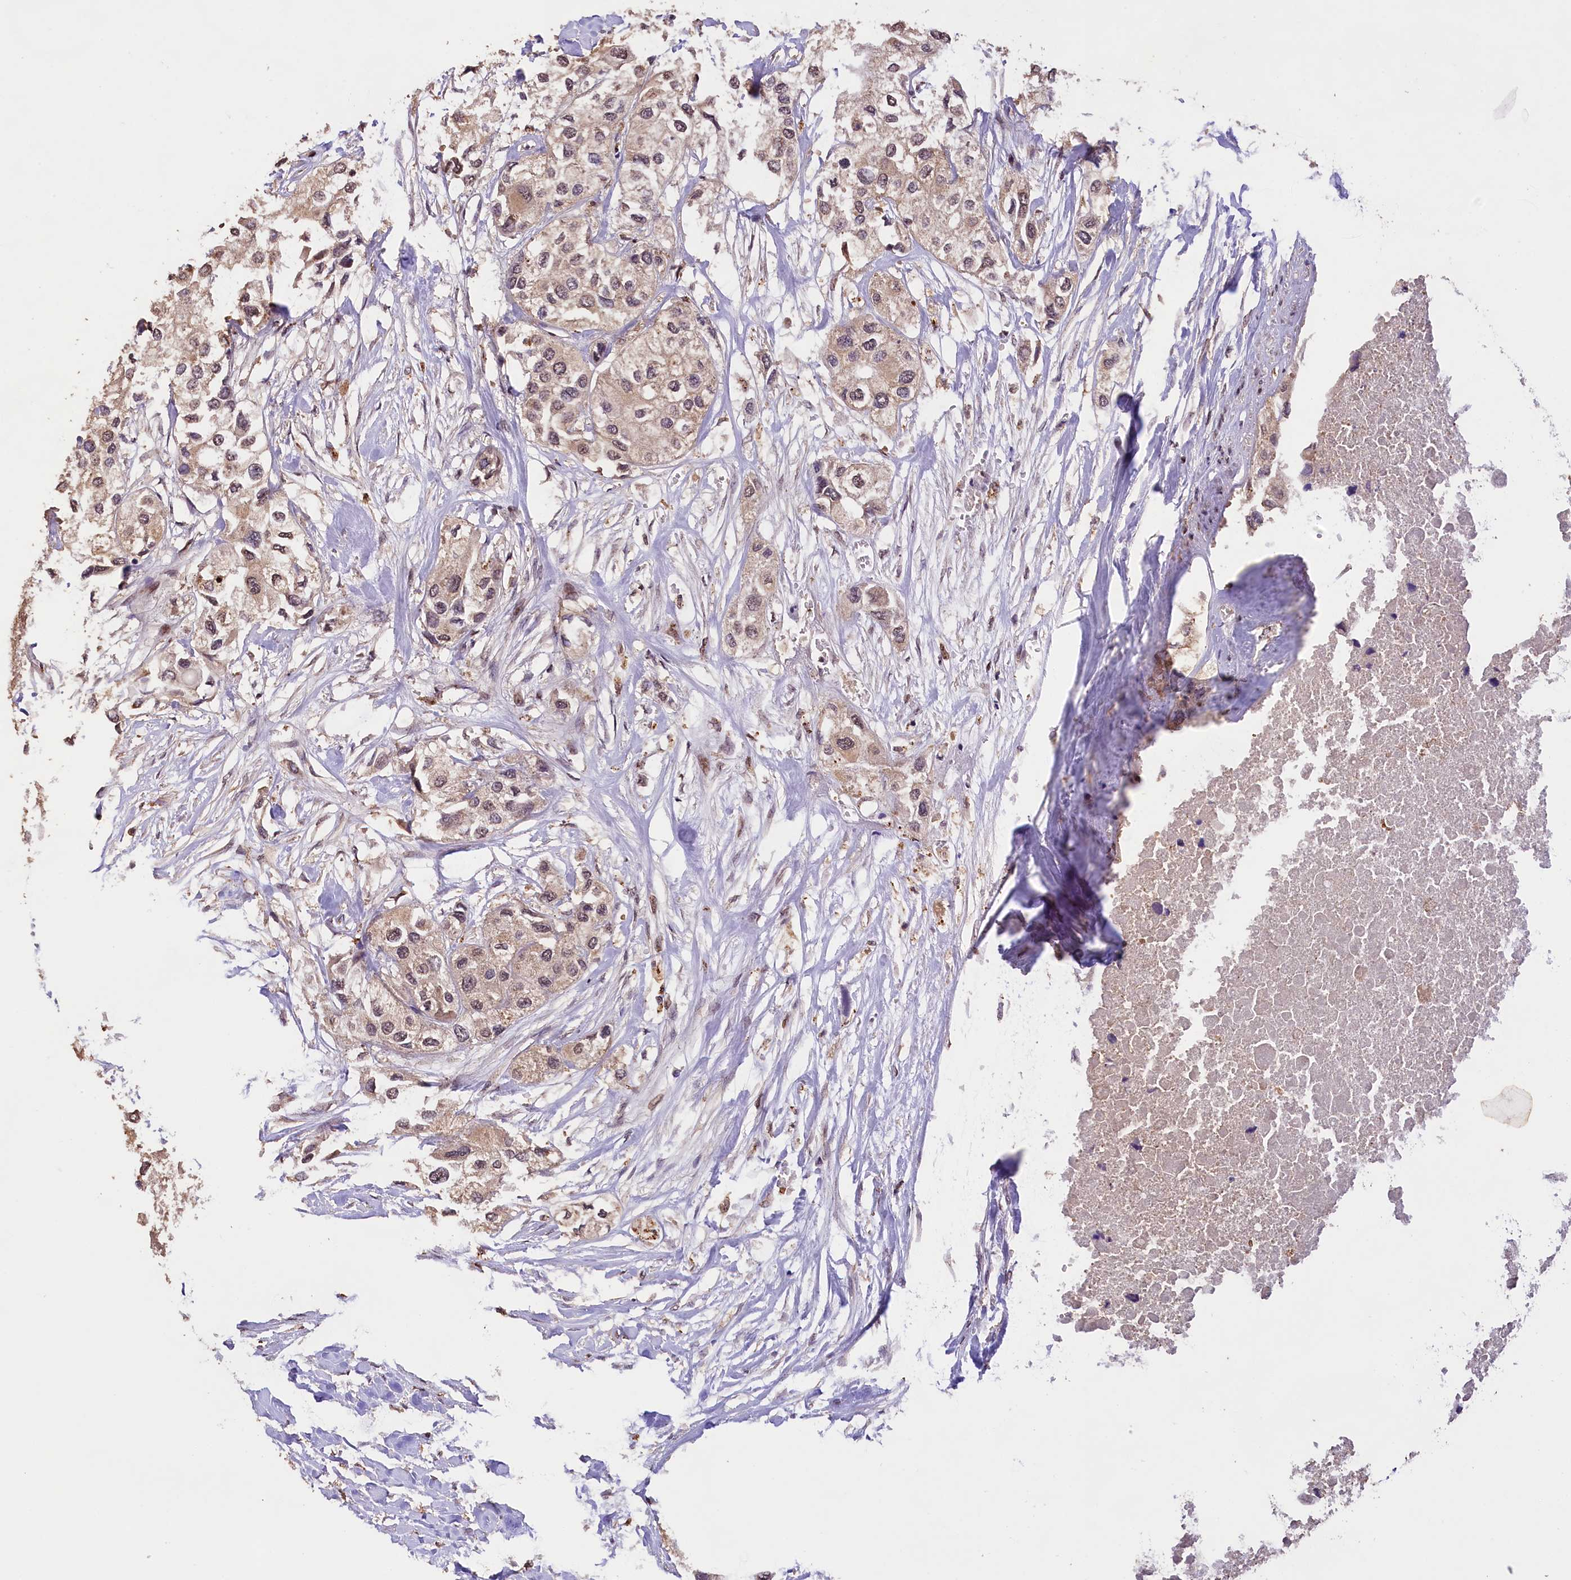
{"staining": {"intensity": "weak", "quantity": "25%-75%", "location": "cytoplasmic/membranous,nuclear"}, "tissue": "urothelial cancer", "cell_type": "Tumor cells", "image_type": "cancer", "snomed": [{"axis": "morphology", "description": "Urothelial carcinoma, High grade"}, {"axis": "topography", "description": "Urinary bladder"}], "caption": "Human urothelial cancer stained for a protein (brown) demonstrates weak cytoplasmic/membranous and nuclear positive expression in approximately 25%-75% of tumor cells.", "gene": "PHAF1", "patient": {"sex": "male", "age": 64}}